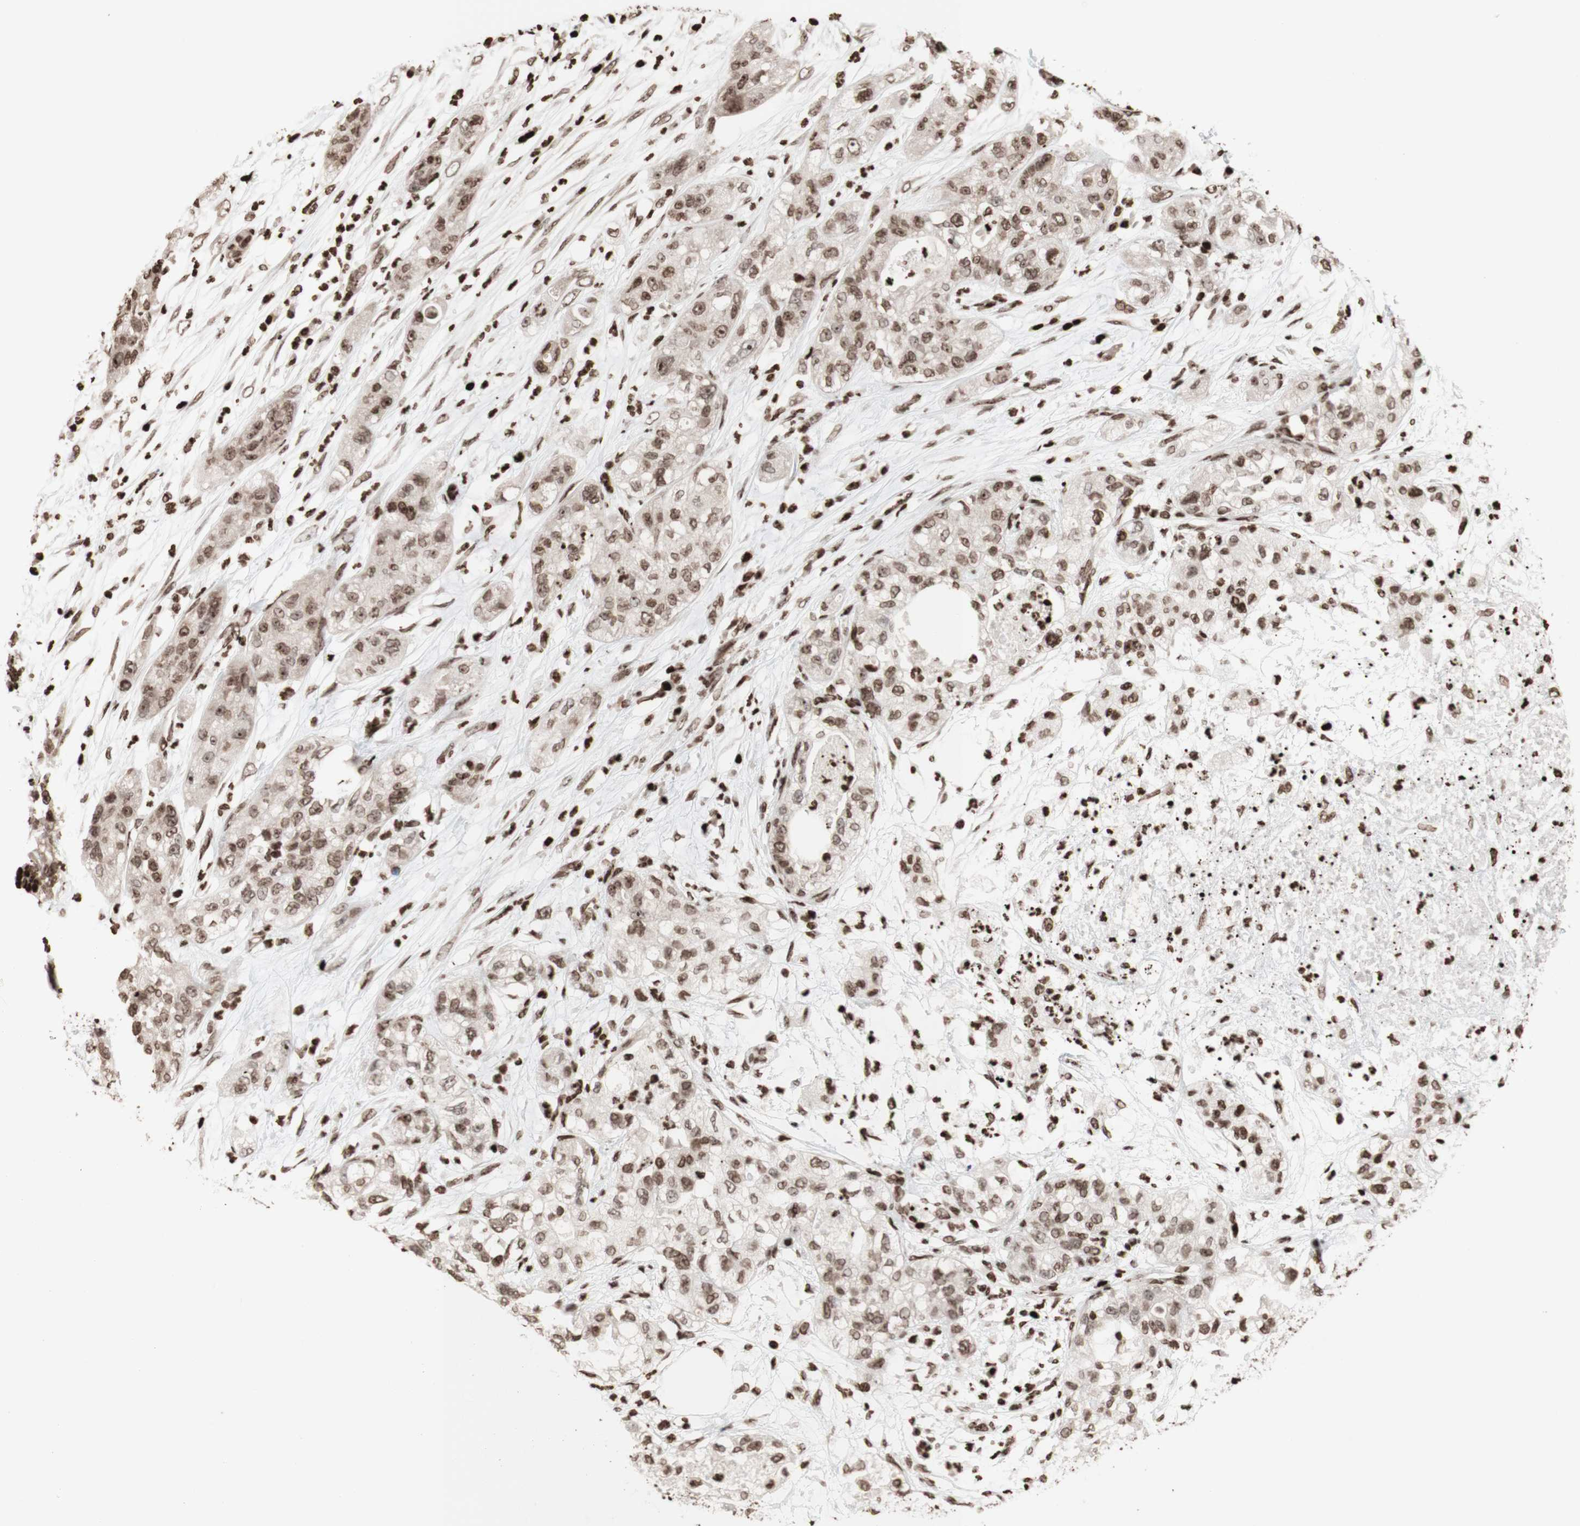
{"staining": {"intensity": "moderate", "quantity": ">75%", "location": "nuclear"}, "tissue": "pancreatic cancer", "cell_type": "Tumor cells", "image_type": "cancer", "snomed": [{"axis": "morphology", "description": "Adenocarcinoma, NOS"}, {"axis": "topography", "description": "Pancreas"}], "caption": "Tumor cells demonstrate medium levels of moderate nuclear staining in approximately >75% of cells in adenocarcinoma (pancreatic). (IHC, brightfield microscopy, high magnification).", "gene": "NCAPD2", "patient": {"sex": "female", "age": 78}}